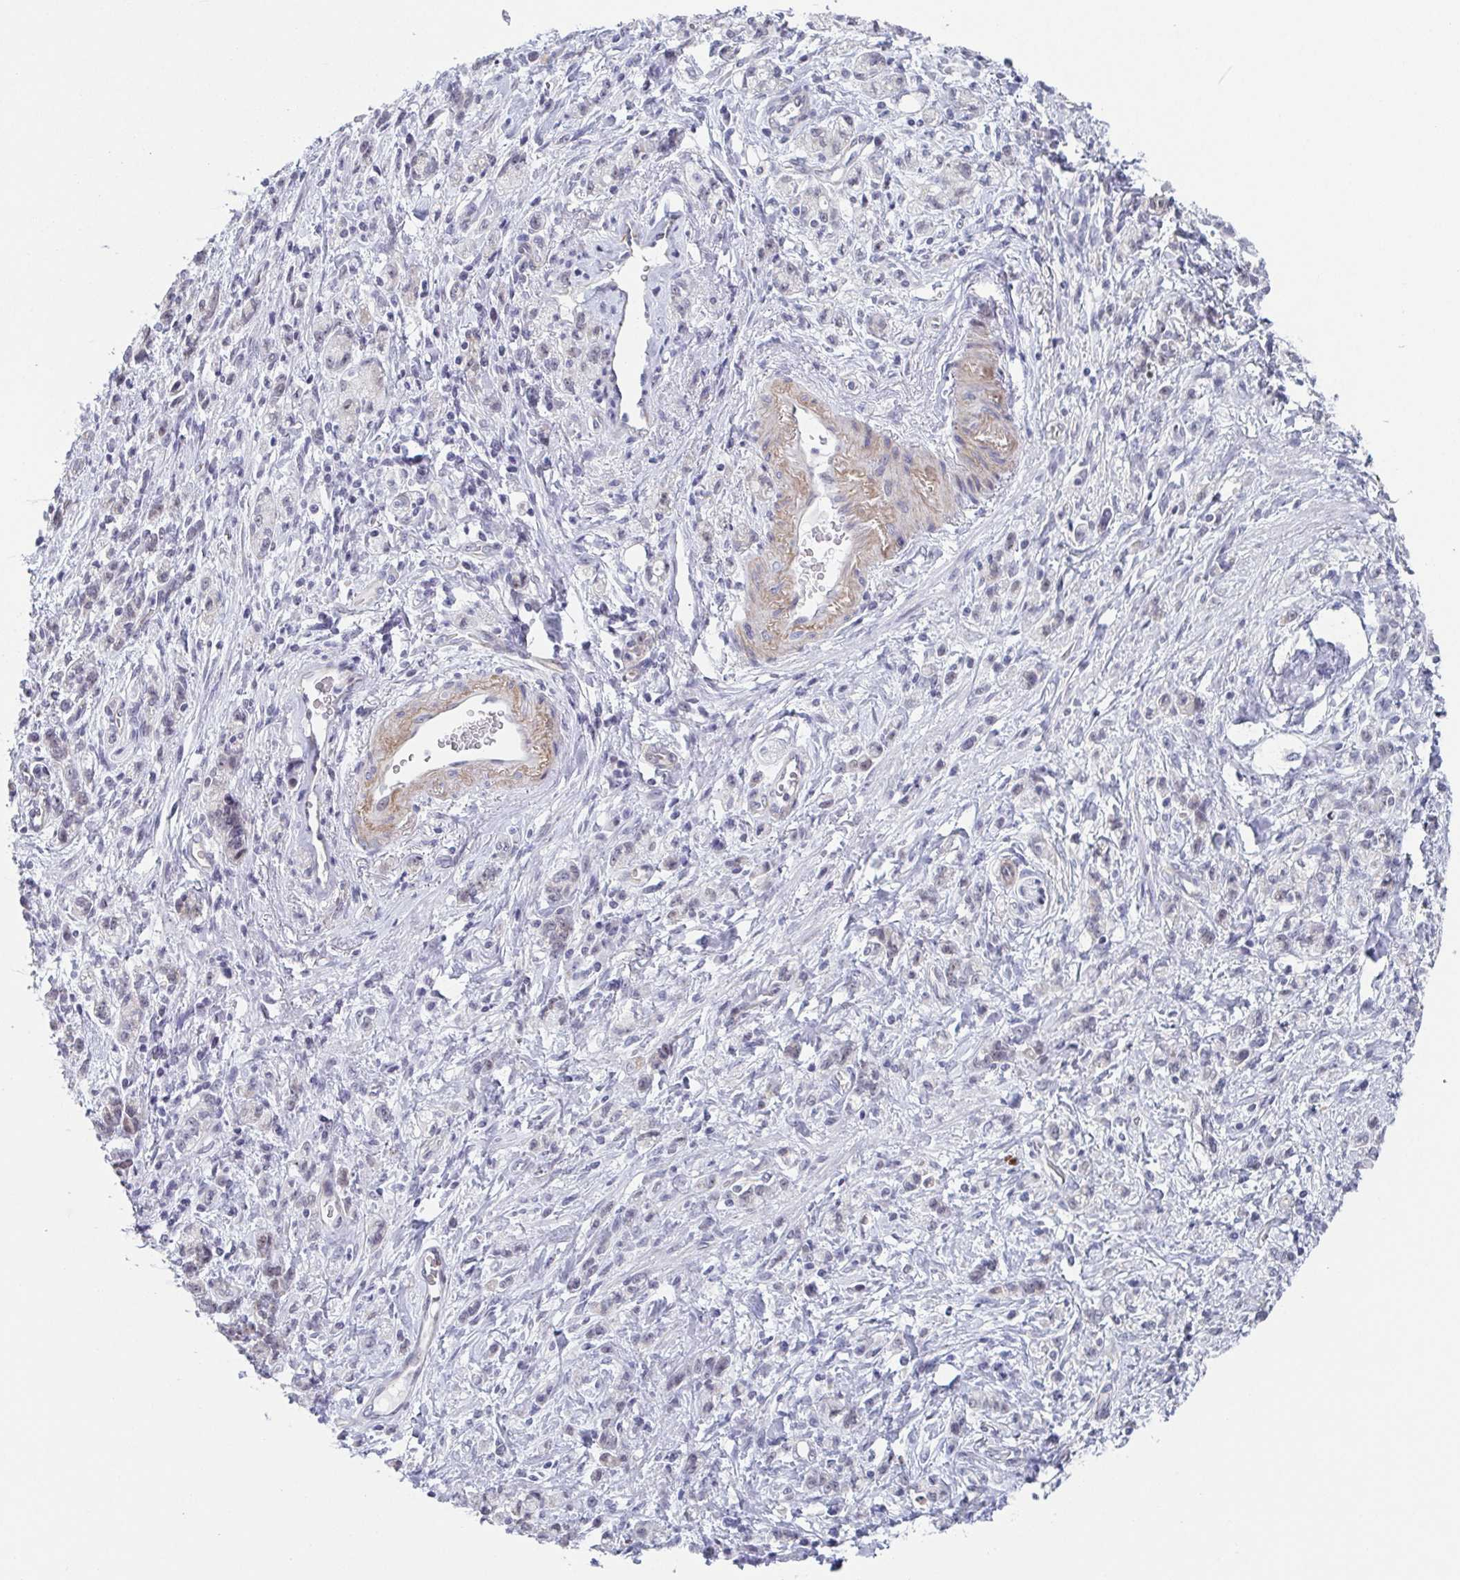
{"staining": {"intensity": "negative", "quantity": "none", "location": "none"}, "tissue": "stomach cancer", "cell_type": "Tumor cells", "image_type": "cancer", "snomed": [{"axis": "morphology", "description": "Adenocarcinoma, NOS"}, {"axis": "topography", "description": "Stomach"}], "caption": "Tumor cells show no significant positivity in stomach adenocarcinoma. (DAB immunohistochemistry (IHC), high magnification).", "gene": "EXOSC7", "patient": {"sex": "male", "age": 77}}